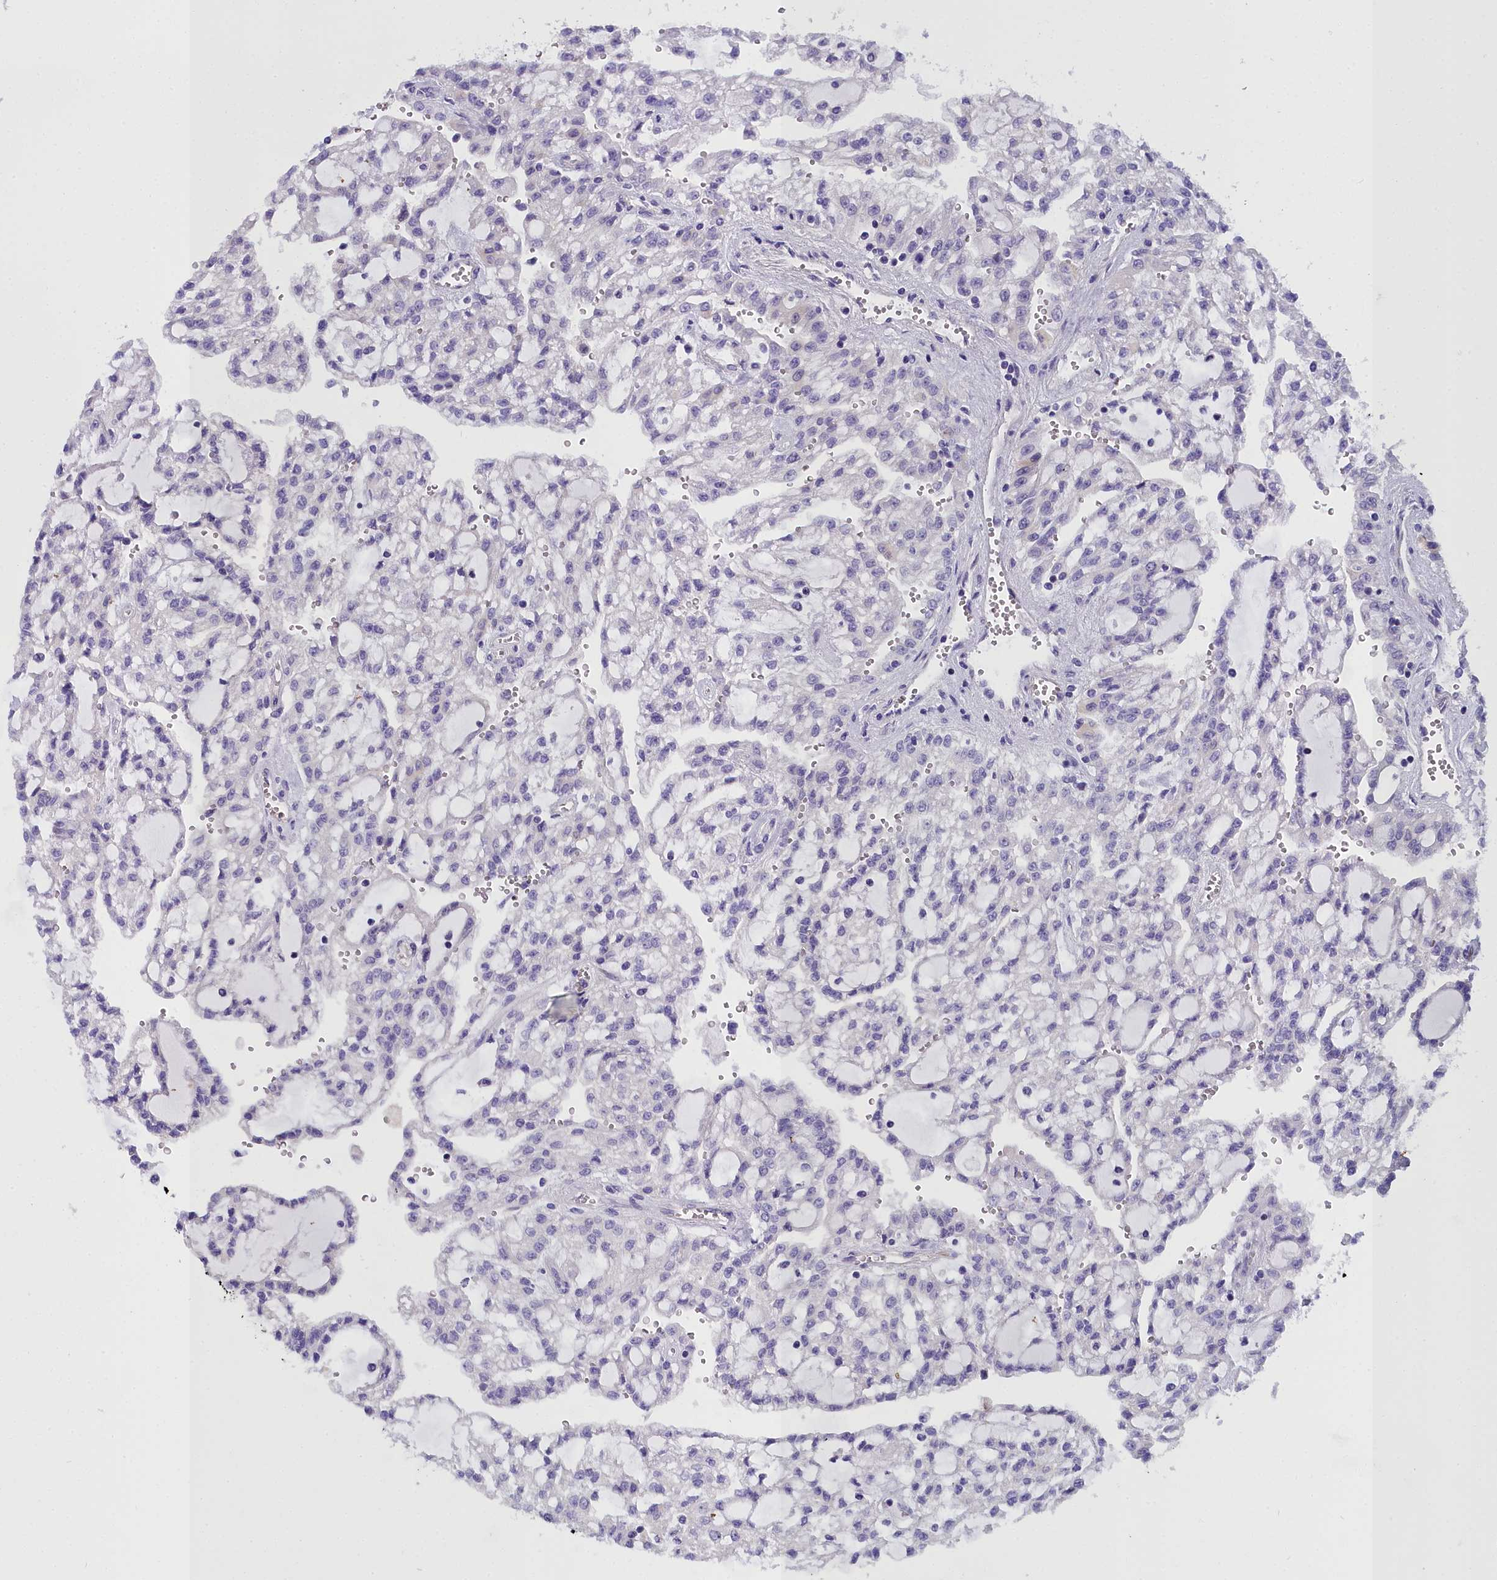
{"staining": {"intensity": "negative", "quantity": "none", "location": "none"}, "tissue": "renal cancer", "cell_type": "Tumor cells", "image_type": "cancer", "snomed": [{"axis": "morphology", "description": "Adenocarcinoma, NOS"}, {"axis": "topography", "description": "Kidney"}], "caption": "The histopathology image reveals no staining of tumor cells in renal cancer (adenocarcinoma).", "gene": "TIMM22", "patient": {"sex": "male", "age": 63}}